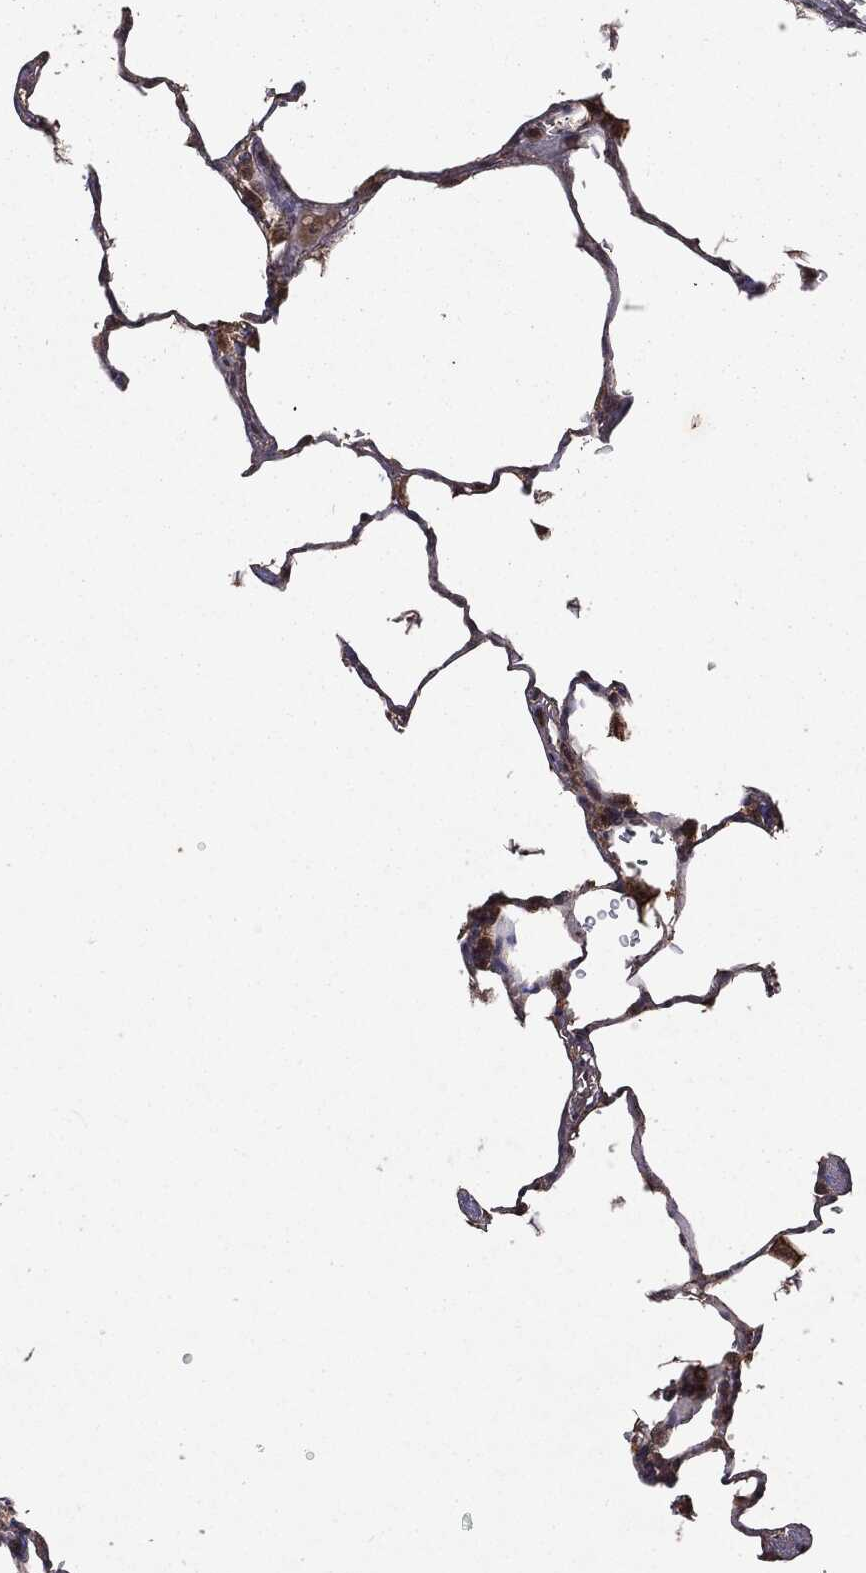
{"staining": {"intensity": "moderate", "quantity": "25%-75%", "location": "cytoplasmic/membranous"}, "tissue": "lung", "cell_type": "Alveolar cells", "image_type": "normal", "snomed": [{"axis": "morphology", "description": "Normal tissue, NOS"}, {"axis": "morphology", "description": "Adenocarcinoma, metastatic, NOS"}, {"axis": "topography", "description": "Lung"}], "caption": "IHC (DAB) staining of unremarkable human lung exhibits moderate cytoplasmic/membranous protein staining in approximately 25%-75% of alveolar cells.", "gene": "MTOR", "patient": {"sex": "male", "age": 45}}